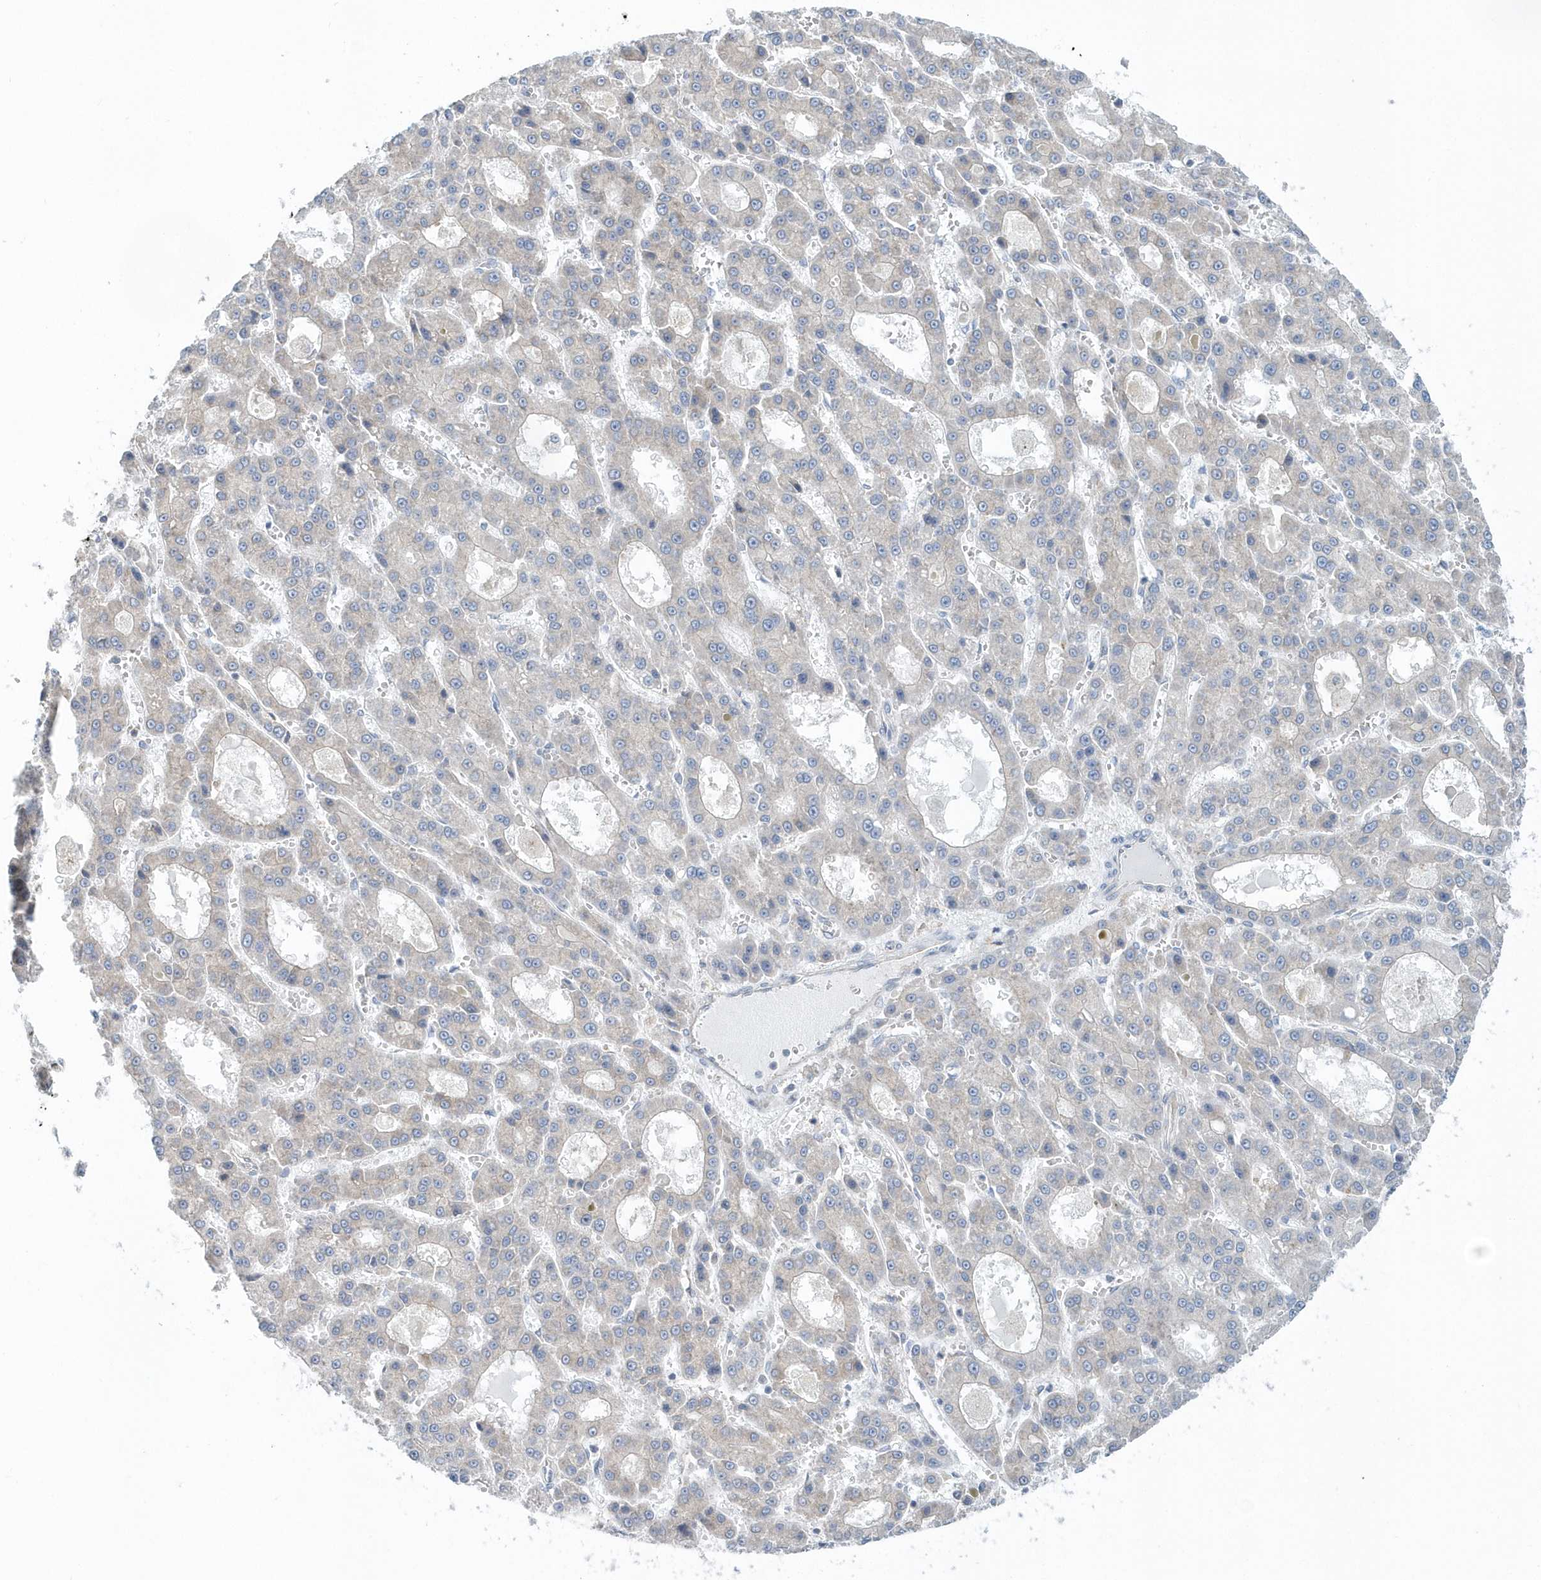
{"staining": {"intensity": "negative", "quantity": "none", "location": "none"}, "tissue": "liver cancer", "cell_type": "Tumor cells", "image_type": "cancer", "snomed": [{"axis": "morphology", "description": "Carcinoma, Hepatocellular, NOS"}, {"axis": "topography", "description": "Liver"}], "caption": "DAB (3,3'-diaminobenzidine) immunohistochemical staining of liver cancer (hepatocellular carcinoma) demonstrates no significant staining in tumor cells.", "gene": "EIF3C", "patient": {"sex": "male", "age": 70}}